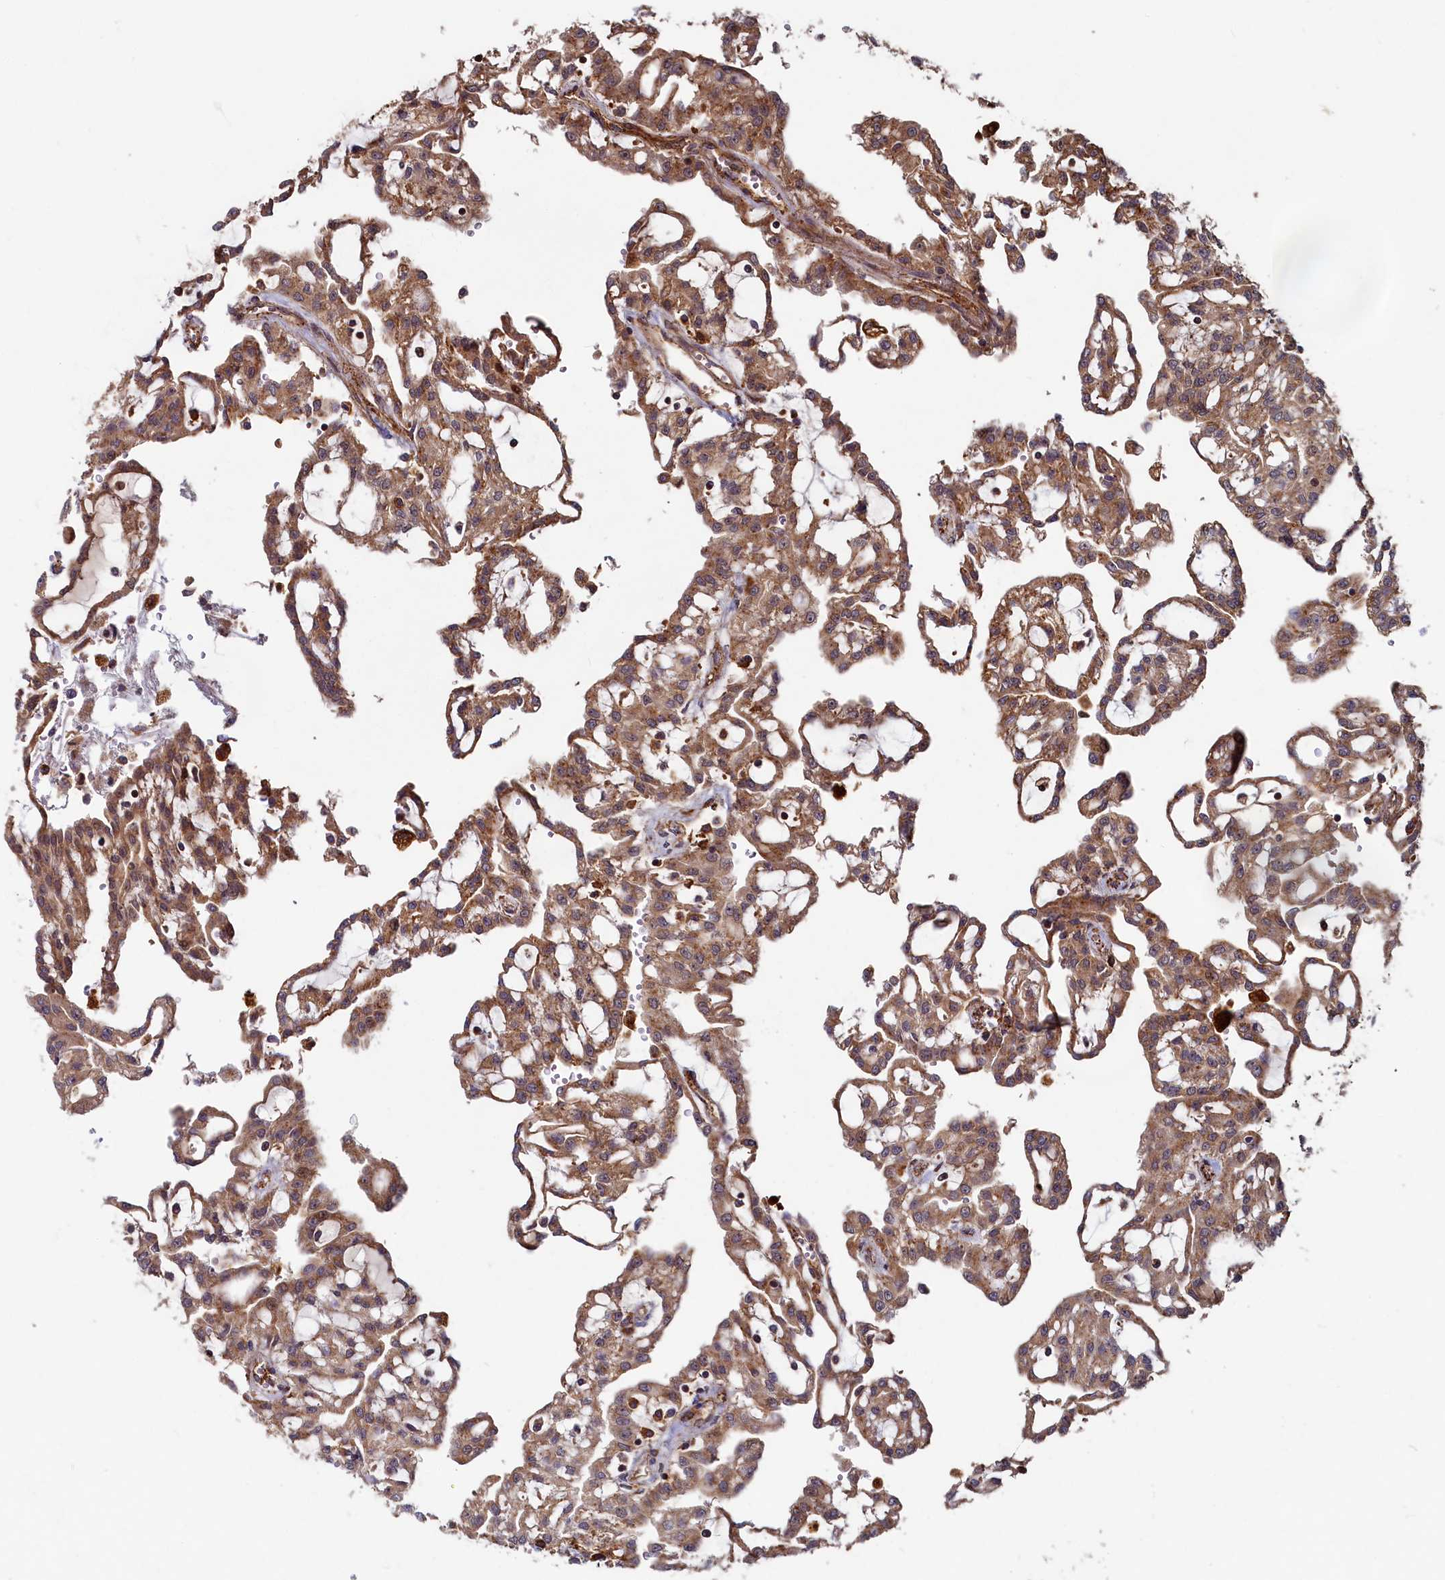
{"staining": {"intensity": "moderate", "quantity": ">75%", "location": "cytoplasmic/membranous"}, "tissue": "renal cancer", "cell_type": "Tumor cells", "image_type": "cancer", "snomed": [{"axis": "morphology", "description": "Adenocarcinoma, NOS"}, {"axis": "topography", "description": "Kidney"}], "caption": "Renal cancer (adenocarcinoma) stained with a protein marker reveals moderate staining in tumor cells.", "gene": "TRIM23", "patient": {"sex": "male", "age": 63}}